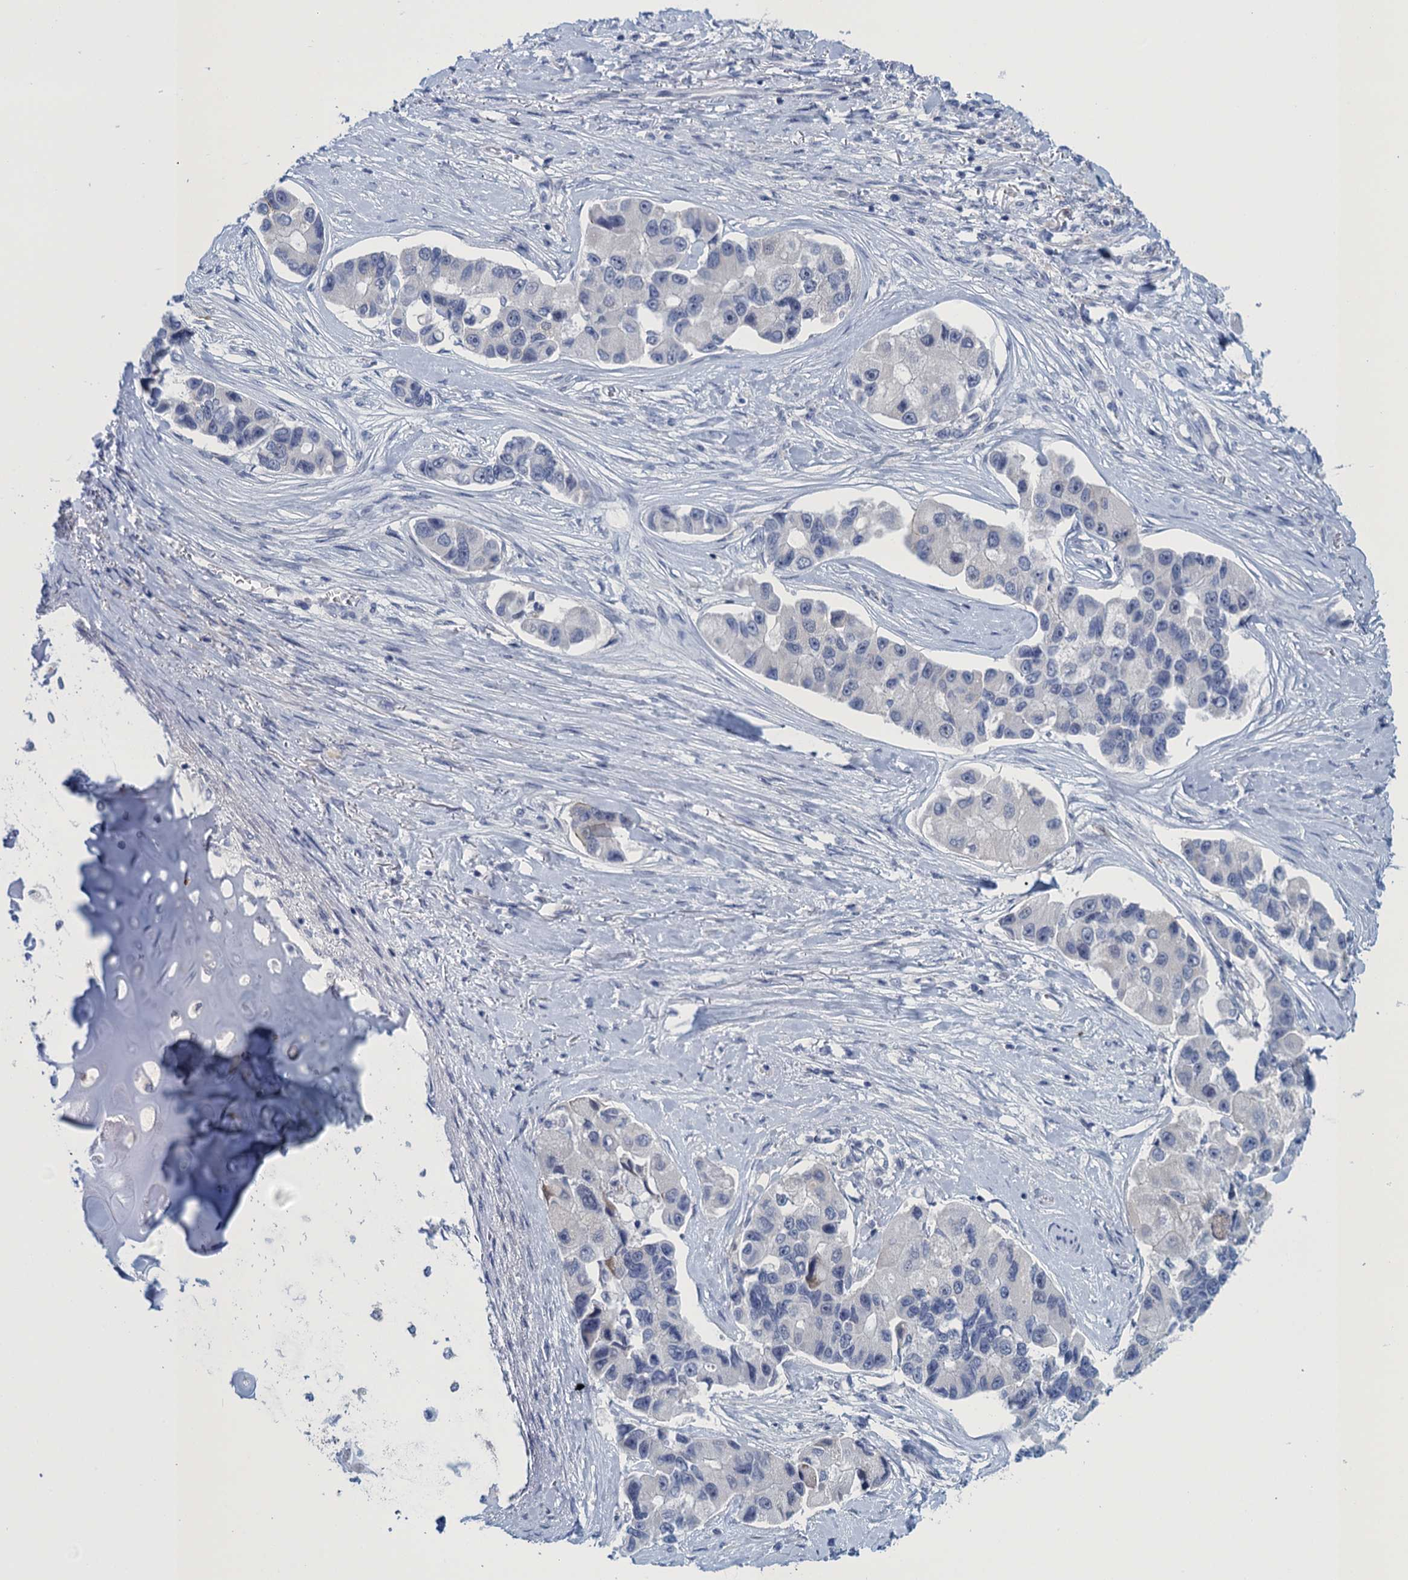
{"staining": {"intensity": "negative", "quantity": "none", "location": "none"}, "tissue": "lung cancer", "cell_type": "Tumor cells", "image_type": "cancer", "snomed": [{"axis": "morphology", "description": "Adenocarcinoma, NOS"}, {"axis": "topography", "description": "Lung"}], "caption": "Adenocarcinoma (lung) was stained to show a protein in brown. There is no significant expression in tumor cells.", "gene": "SCEL", "patient": {"sex": "female", "age": 54}}